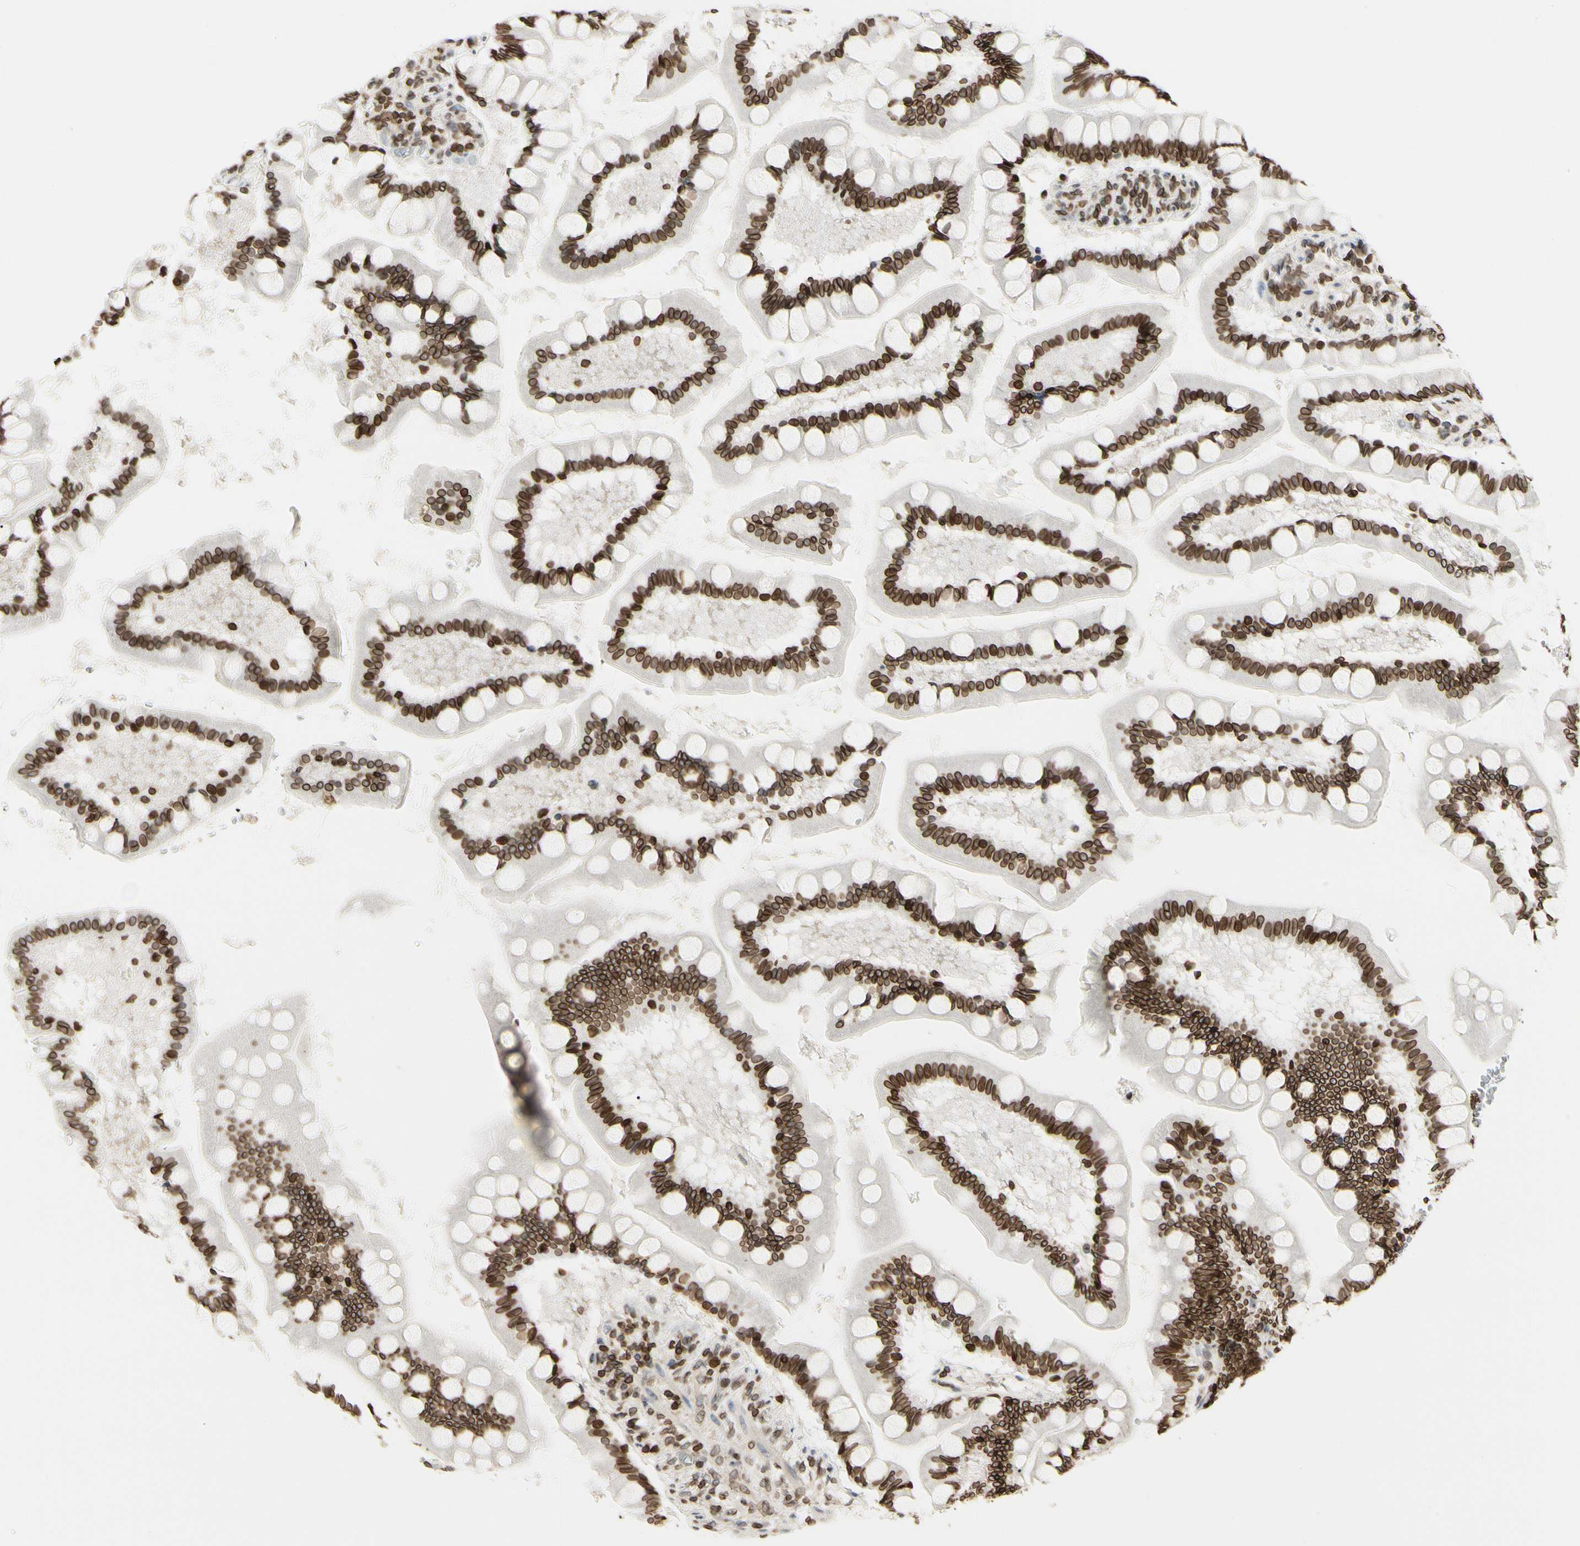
{"staining": {"intensity": "strong", "quantity": ">75%", "location": "cytoplasmic/membranous,nuclear"}, "tissue": "small intestine", "cell_type": "Glandular cells", "image_type": "normal", "snomed": [{"axis": "morphology", "description": "Normal tissue, NOS"}, {"axis": "topography", "description": "Small intestine"}], "caption": "High-magnification brightfield microscopy of benign small intestine stained with DAB (brown) and counterstained with hematoxylin (blue). glandular cells exhibit strong cytoplasmic/membranous,nuclear expression is appreciated in approximately>75% of cells. (DAB = brown stain, brightfield microscopy at high magnification).", "gene": "TMPO", "patient": {"sex": "male", "age": 41}}